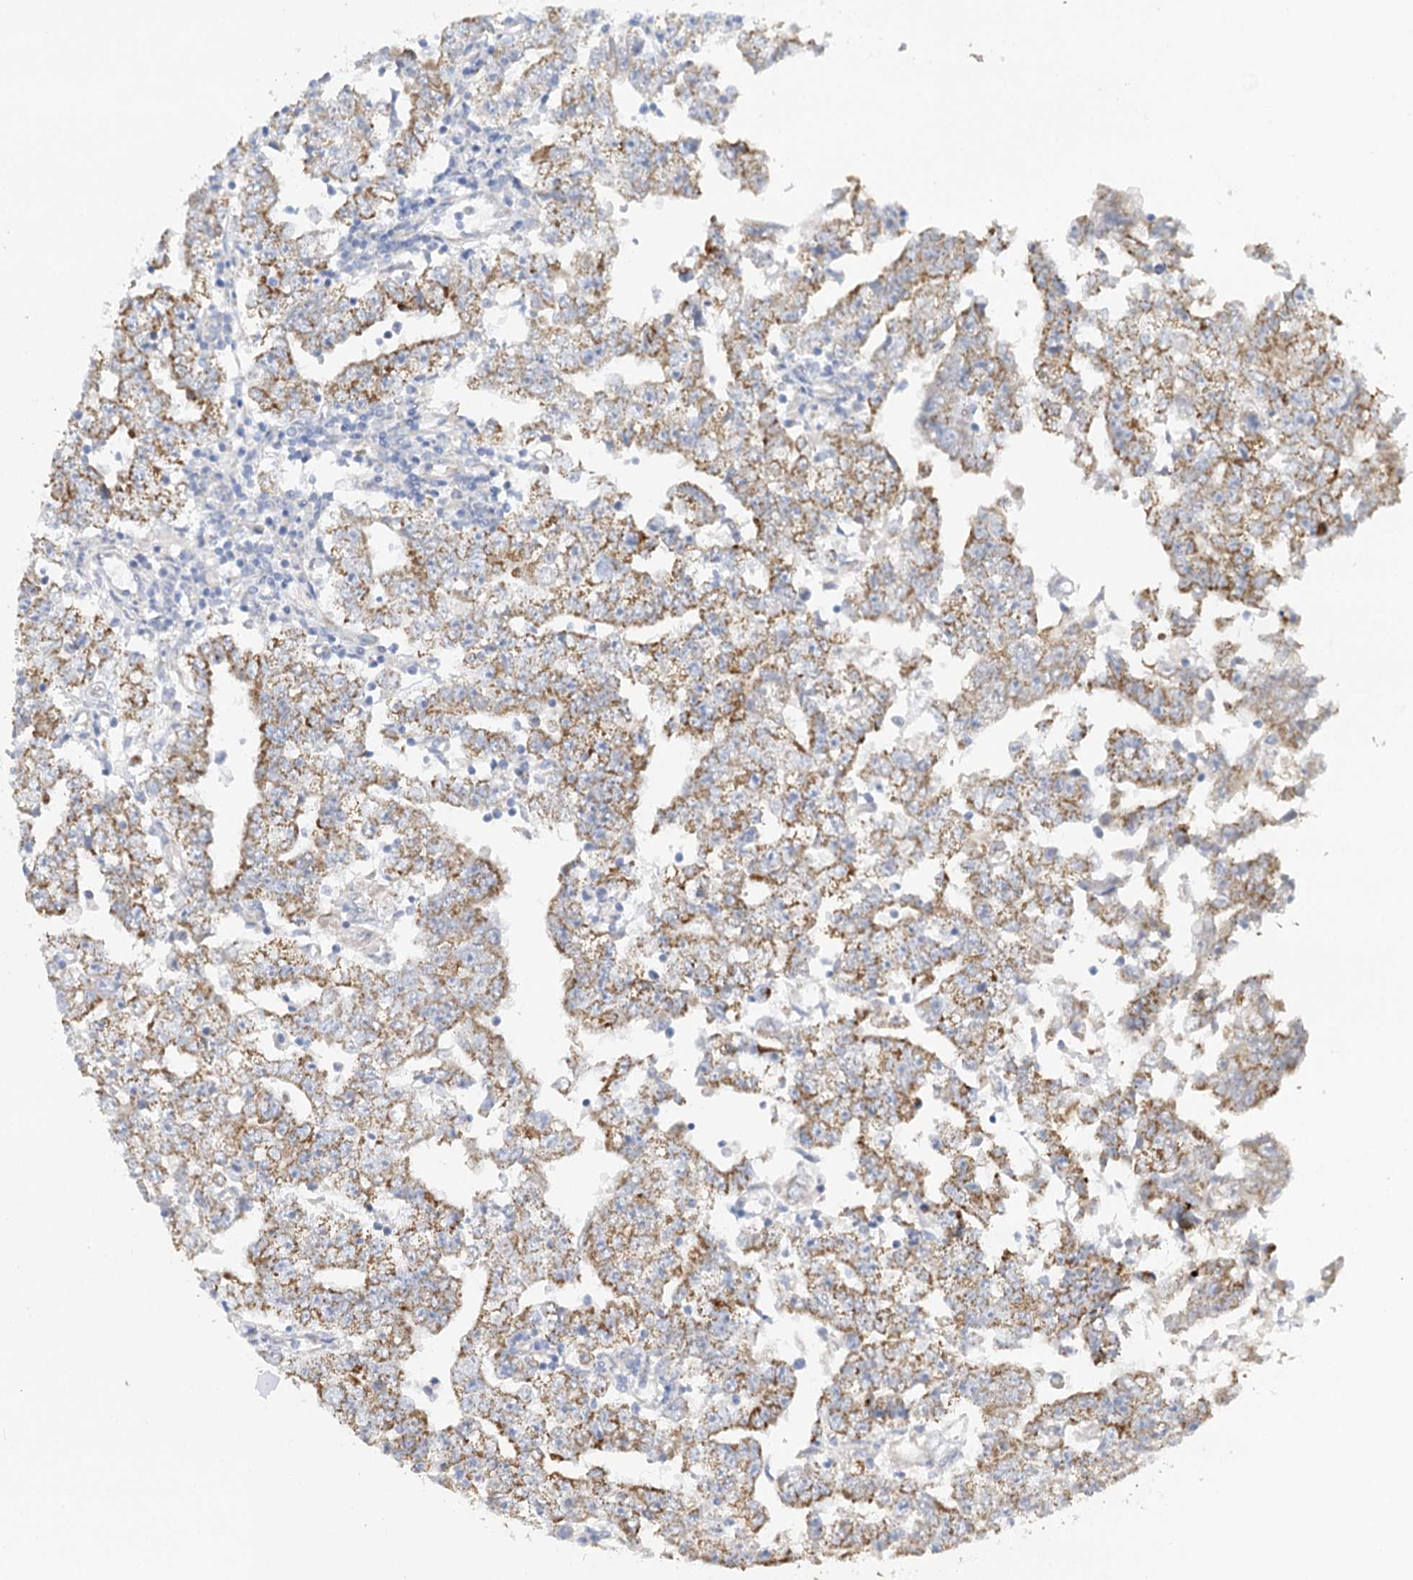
{"staining": {"intensity": "moderate", "quantity": ">75%", "location": "cytoplasmic/membranous"}, "tissue": "testis cancer", "cell_type": "Tumor cells", "image_type": "cancer", "snomed": [{"axis": "morphology", "description": "Carcinoma, Embryonal, NOS"}, {"axis": "topography", "description": "Testis"}], "caption": "High-power microscopy captured an immunohistochemistry (IHC) histopathology image of testis cancer, revealing moderate cytoplasmic/membranous staining in about >75% of tumor cells.", "gene": "DHTKD1", "patient": {"sex": "male", "age": 25}}